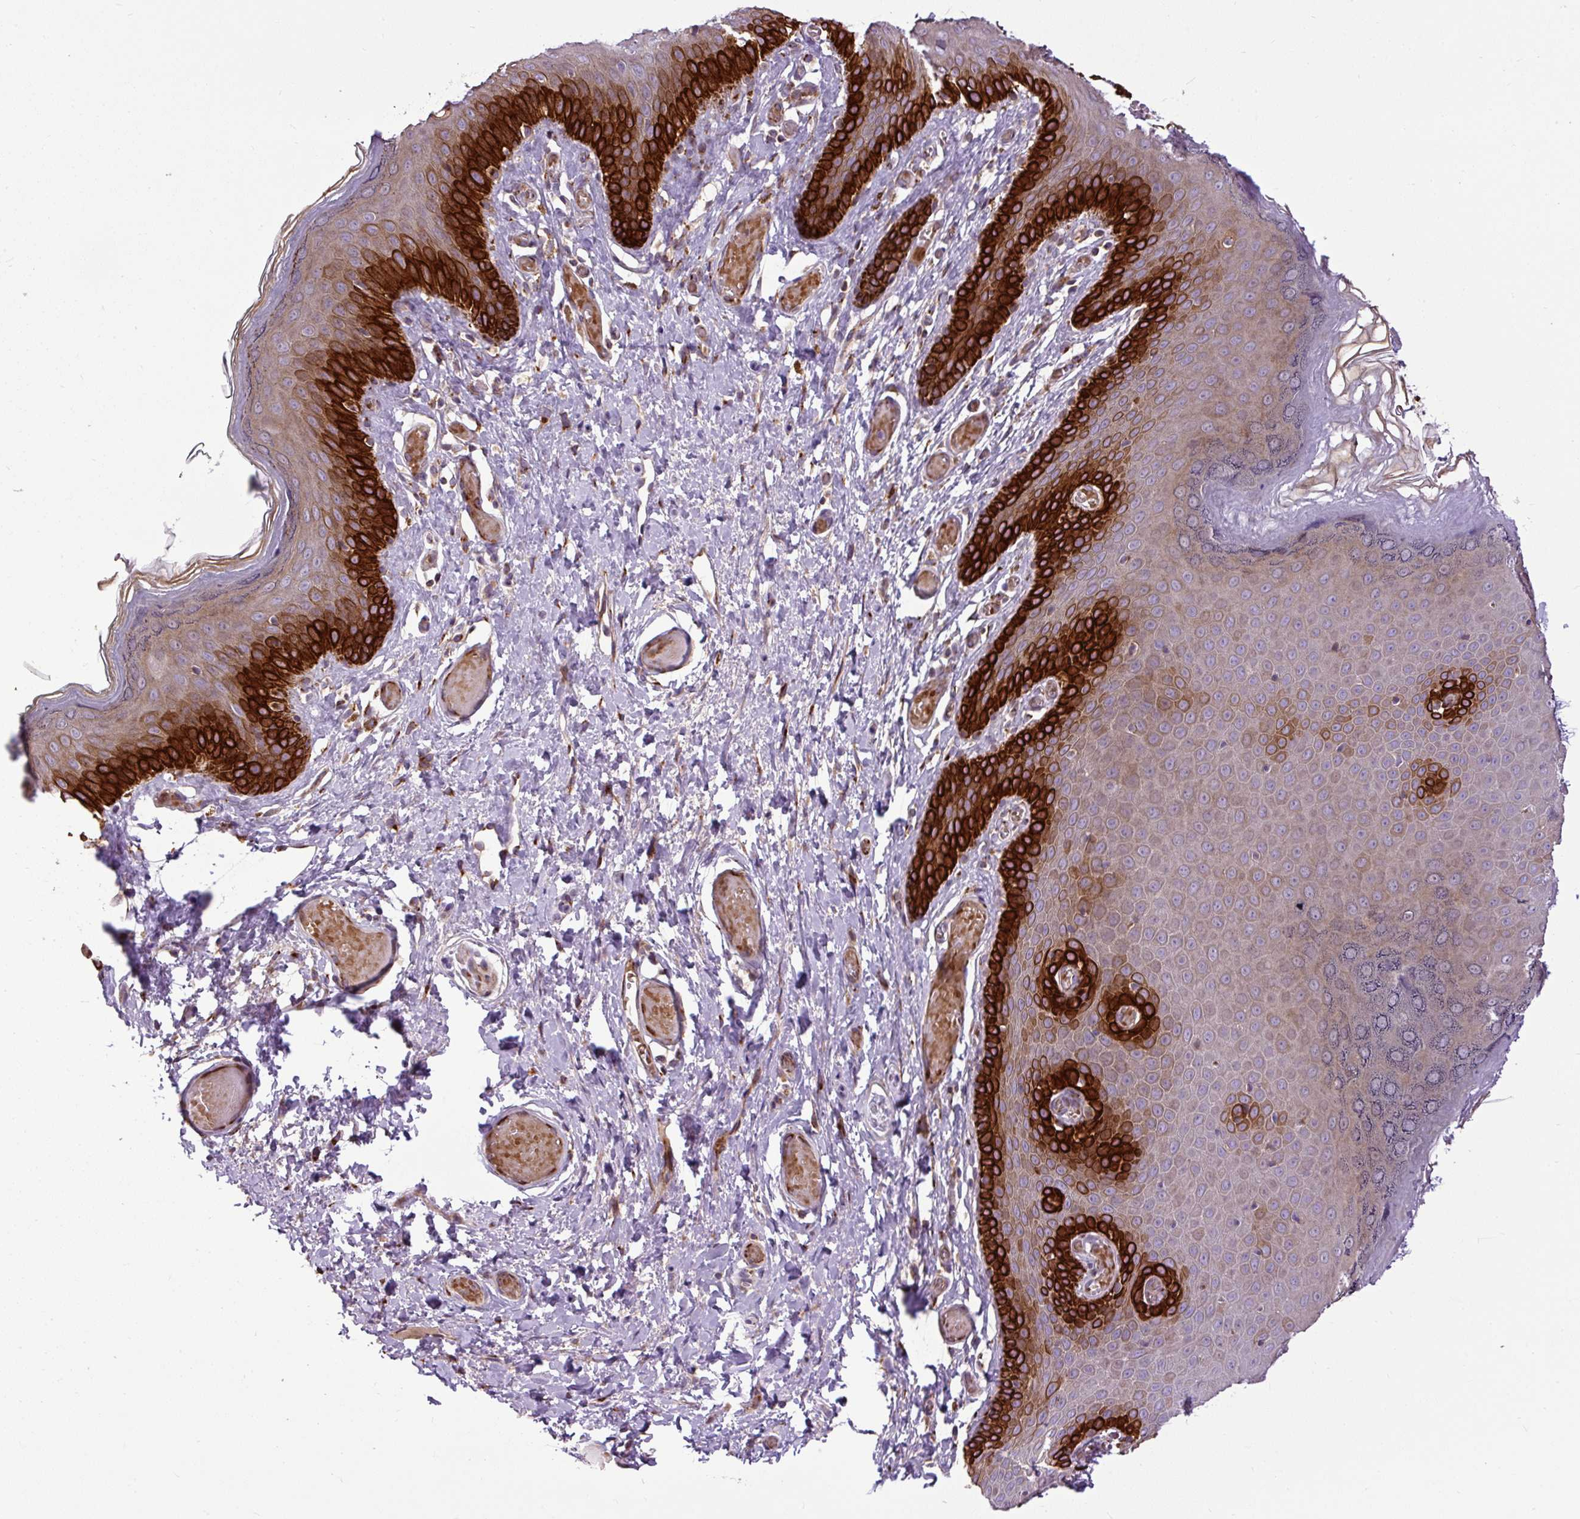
{"staining": {"intensity": "strong", "quantity": "25%-75%", "location": "cytoplasmic/membranous"}, "tissue": "skin", "cell_type": "Epidermal cells", "image_type": "normal", "snomed": [{"axis": "morphology", "description": "Normal tissue, NOS"}, {"axis": "topography", "description": "Anal"}], "caption": "Immunohistochemical staining of unremarkable skin demonstrates high levels of strong cytoplasmic/membranous positivity in about 25%-75% of epidermal cells.", "gene": "MSMP", "patient": {"sex": "female", "age": 40}}